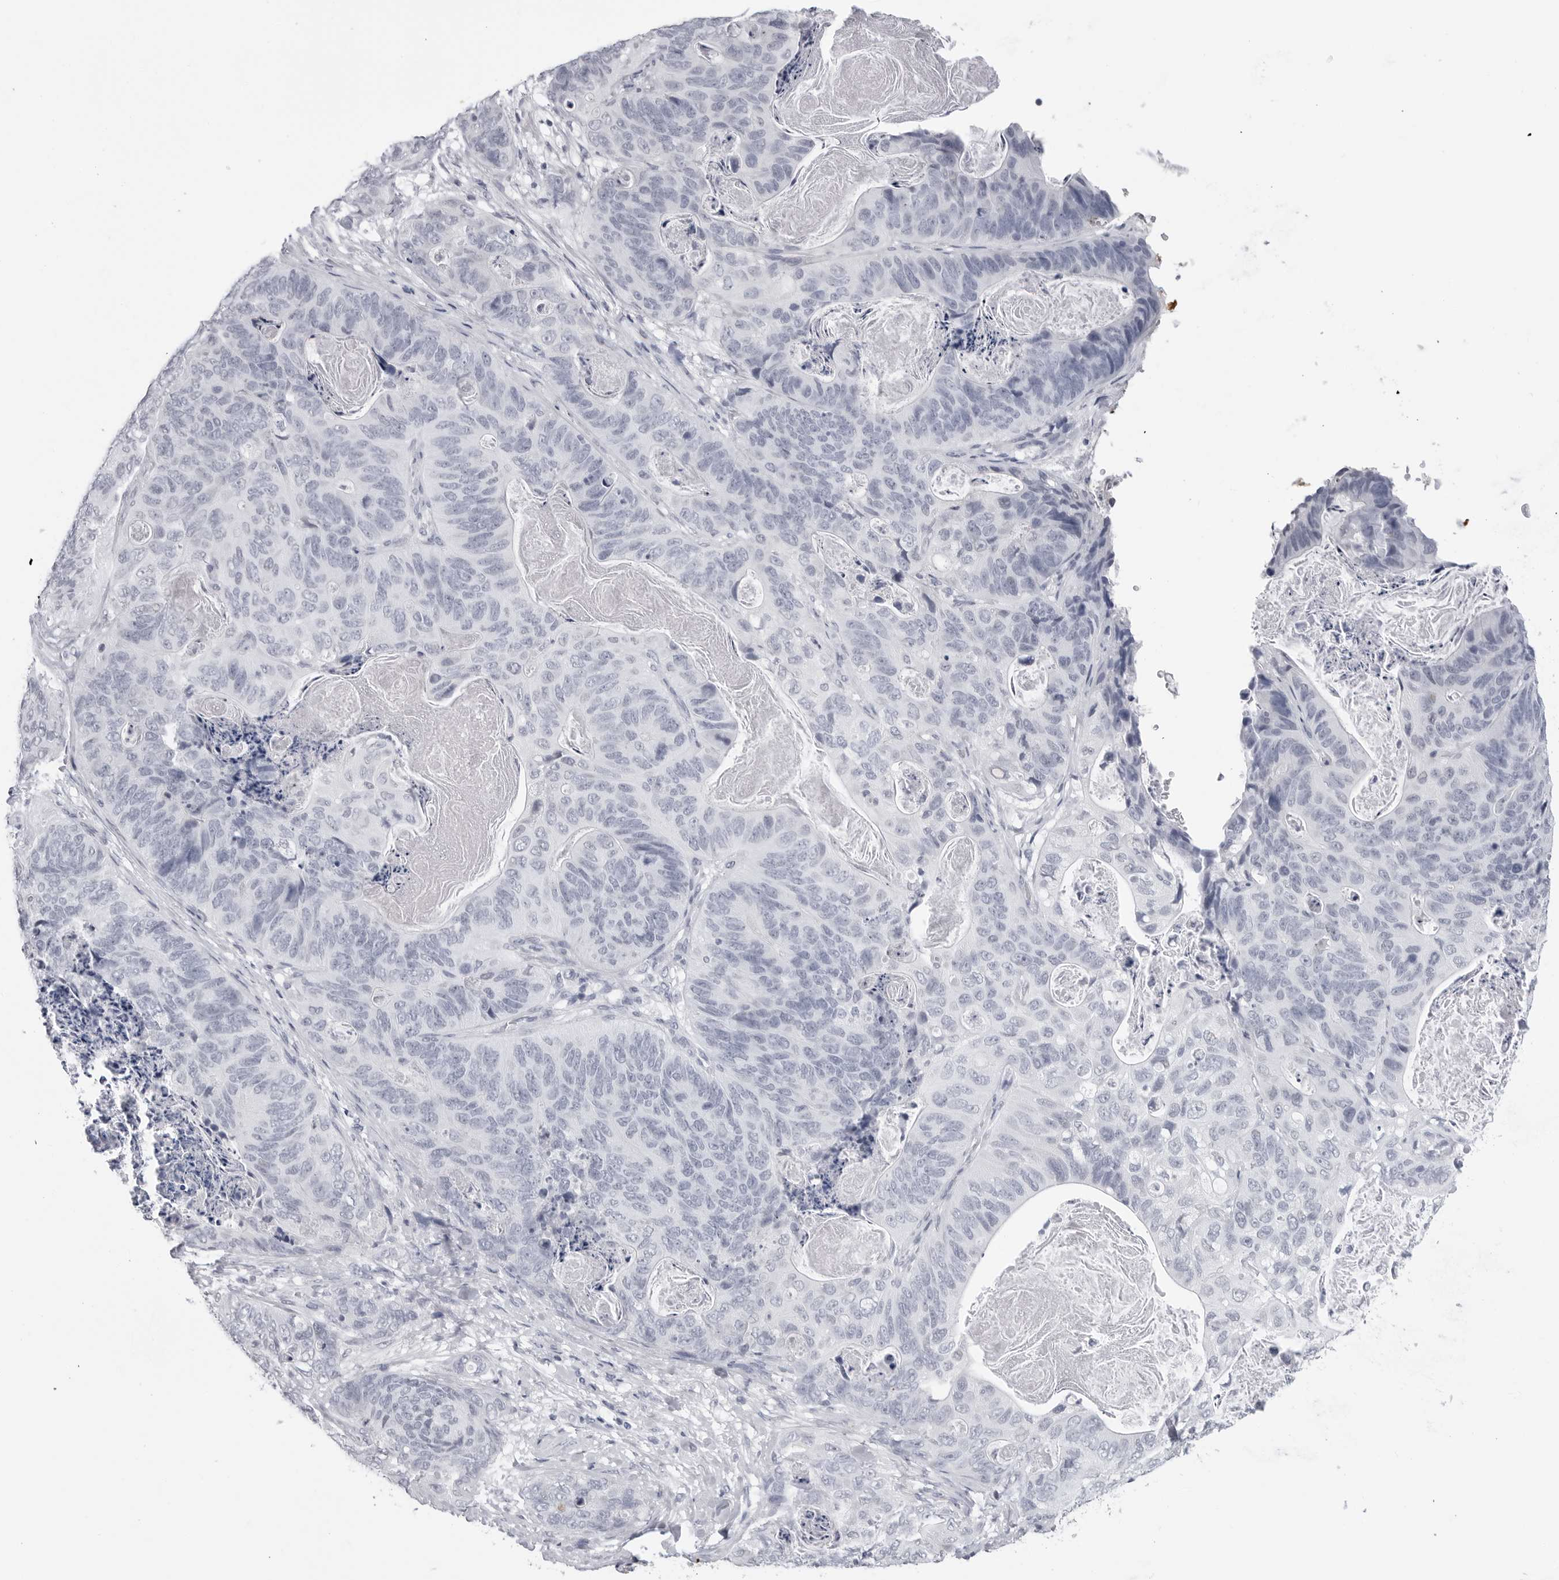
{"staining": {"intensity": "negative", "quantity": "none", "location": "none"}, "tissue": "stomach cancer", "cell_type": "Tumor cells", "image_type": "cancer", "snomed": [{"axis": "morphology", "description": "Normal tissue, NOS"}, {"axis": "morphology", "description": "Adenocarcinoma, NOS"}, {"axis": "topography", "description": "Stomach"}], "caption": "Human stomach cancer (adenocarcinoma) stained for a protein using immunohistochemistry displays no staining in tumor cells.", "gene": "PGA3", "patient": {"sex": "female", "age": 89}}